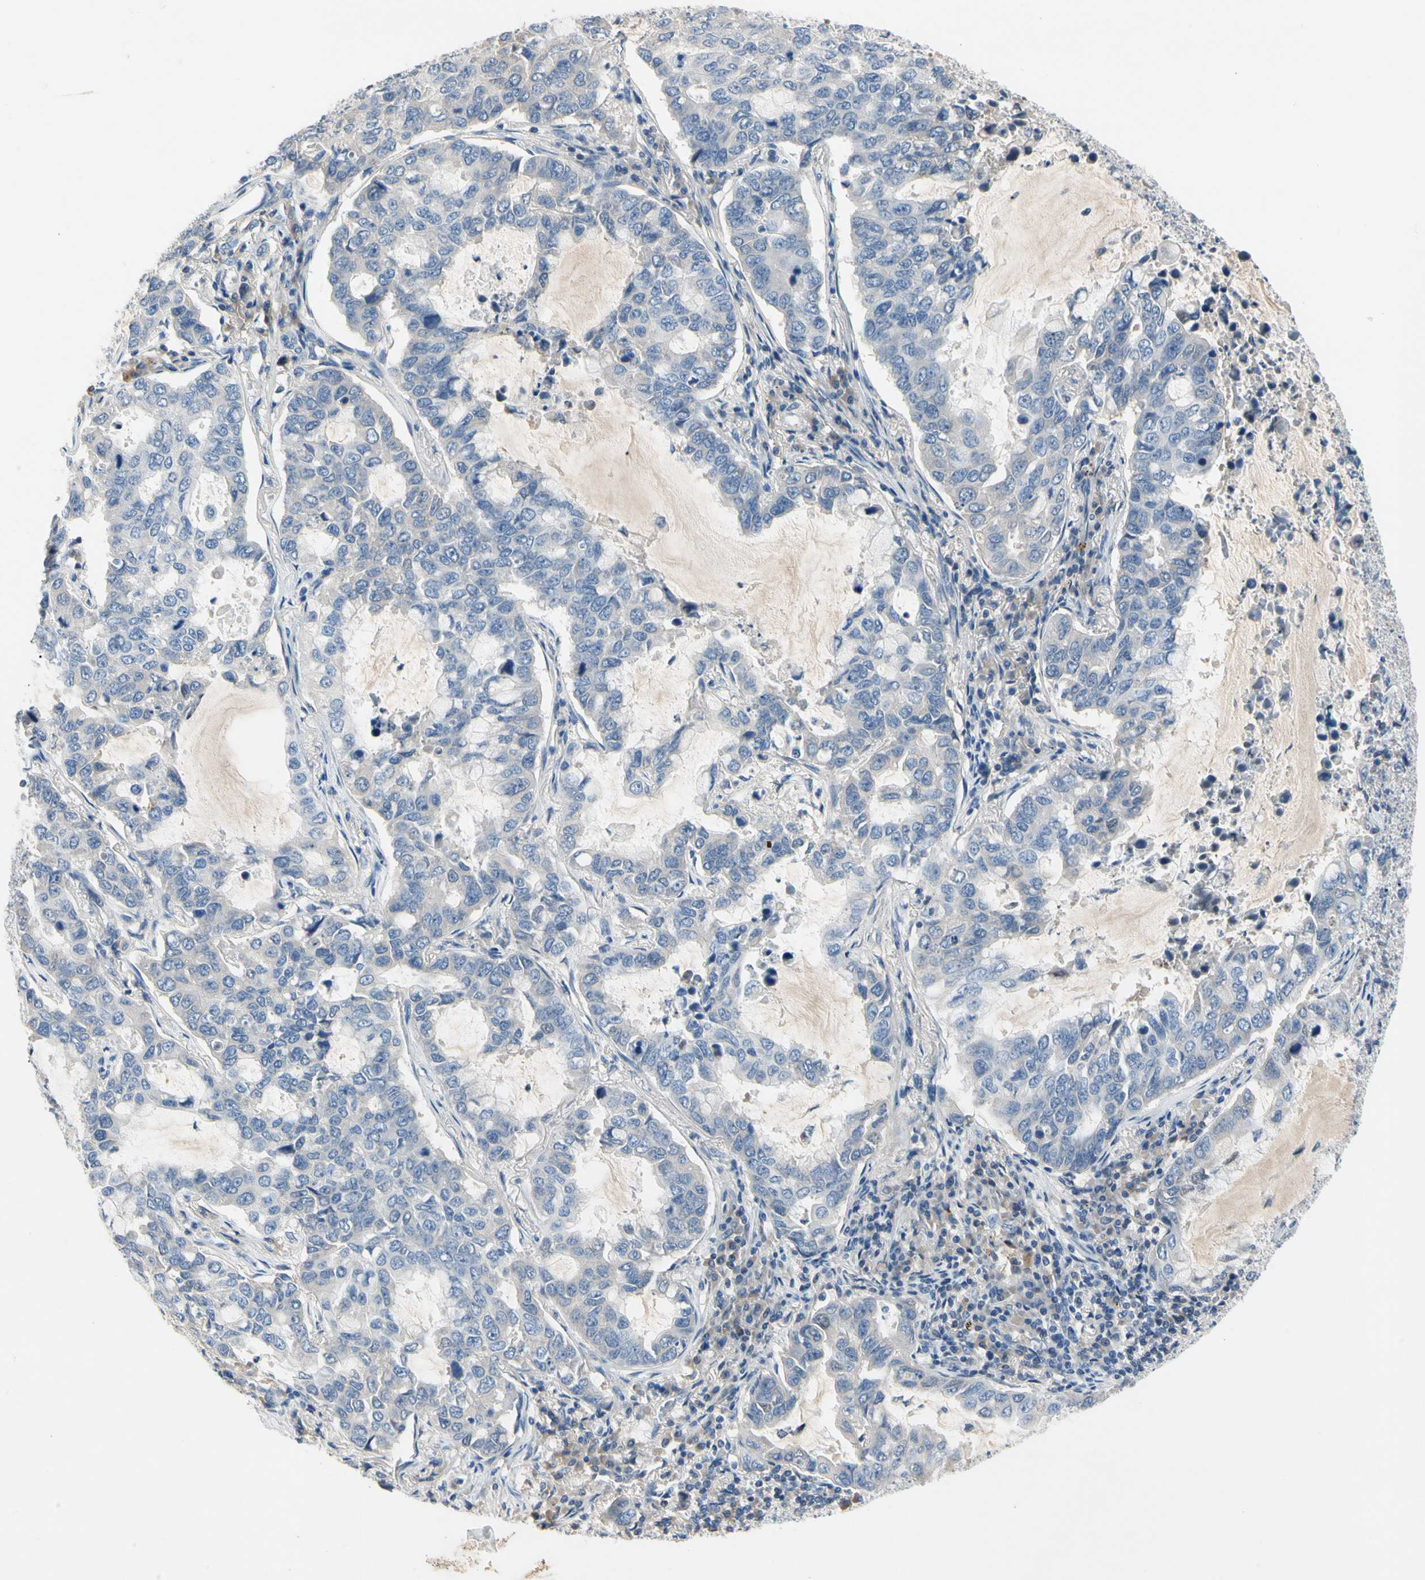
{"staining": {"intensity": "negative", "quantity": "none", "location": "none"}, "tissue": "lung cancer", "cell_type": "Tumor cells", "image_type": "cancer", "snomed": [{"axis": "morphology", "description": "Adenocarcinoma, NOS"}, {"axis": "topography", "description": "Lung"}], "caption": "A micrograph of lung adenocarcinoma stained for a protein exhibits no brown staining in tumor cells.", "gene": "ECRG4", "patient": {"sex": "male", "age": 64}}